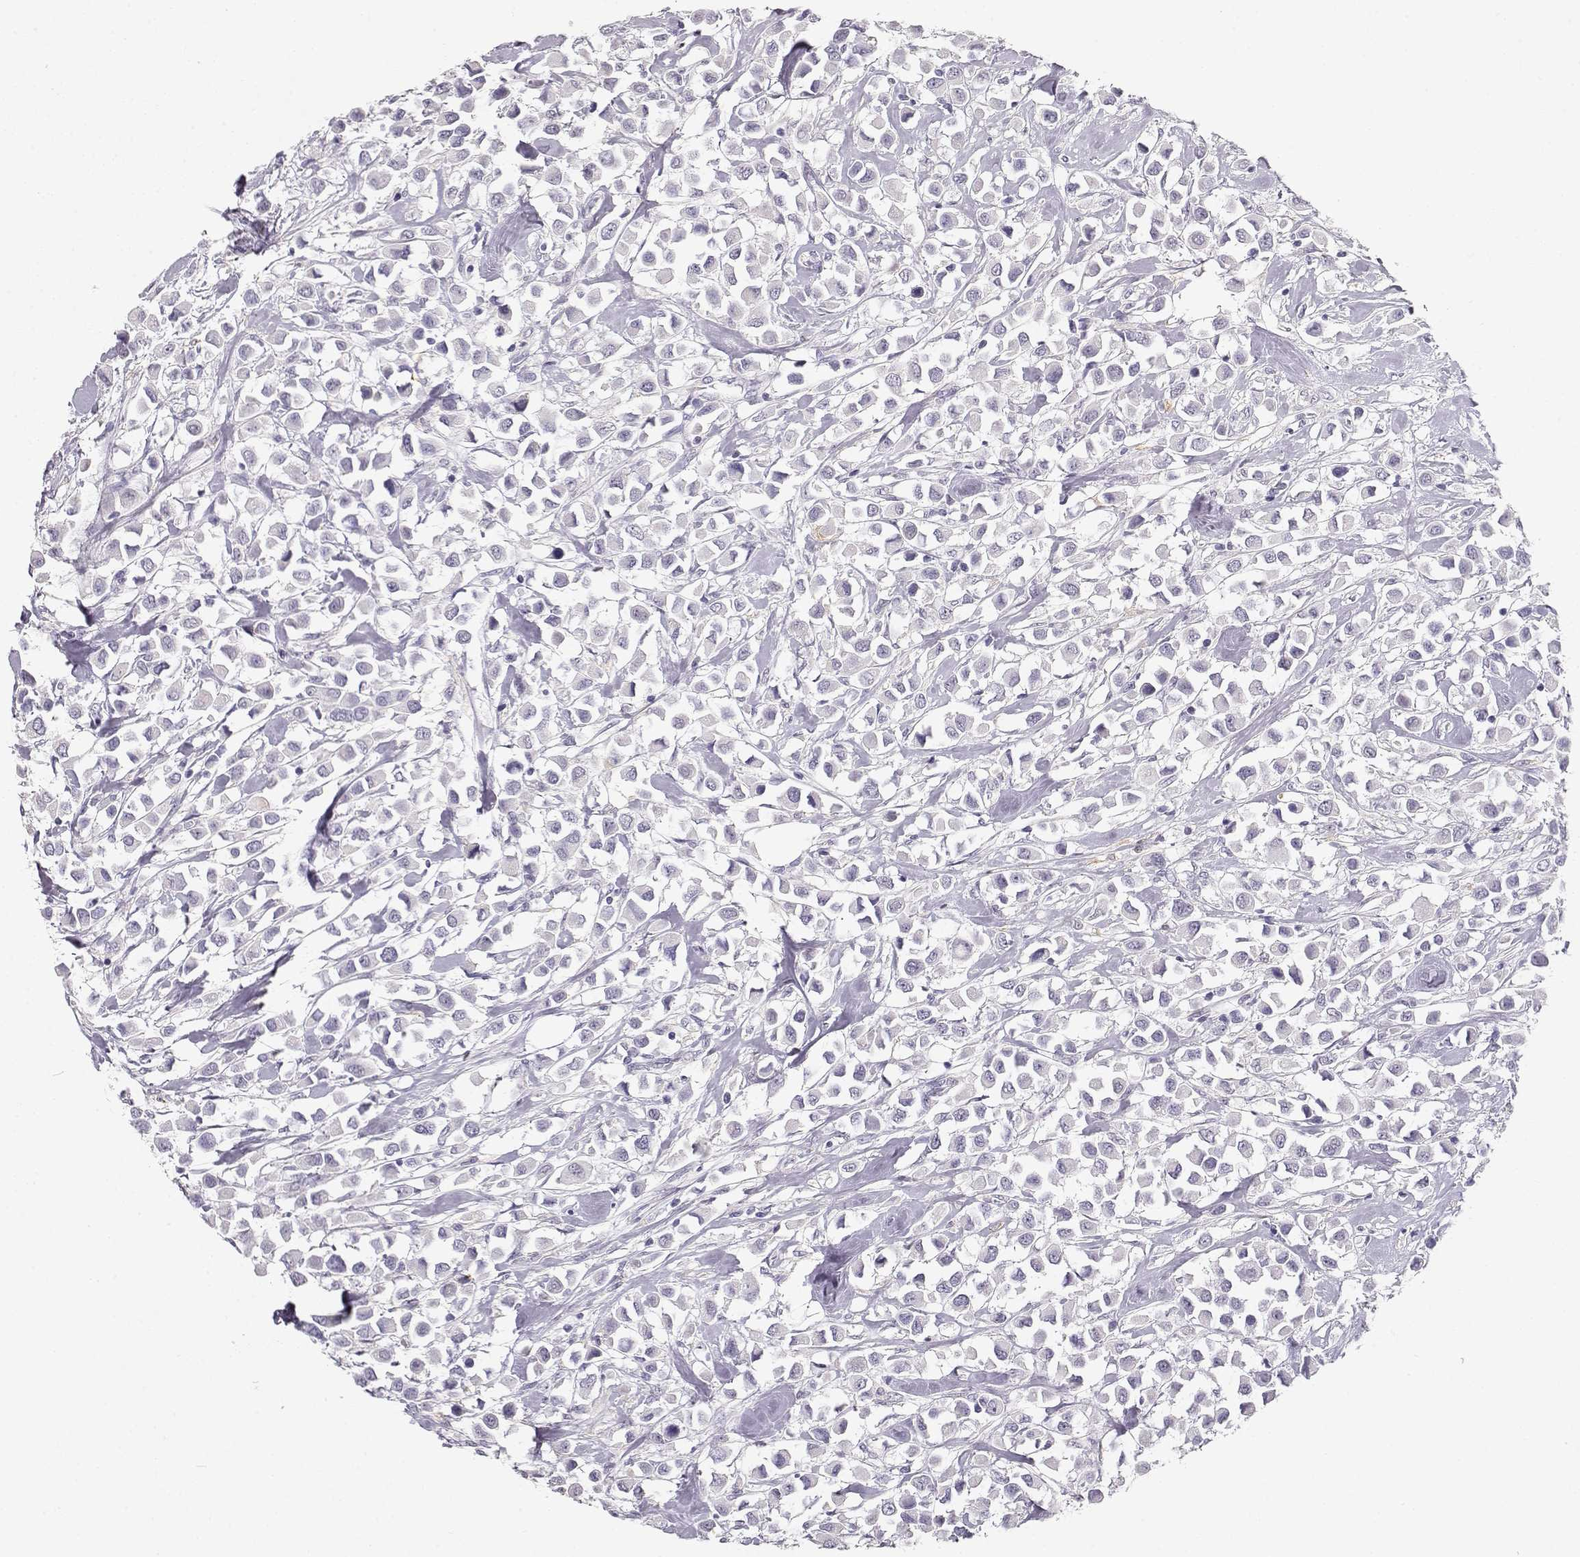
{"staining": {"intensity": "negative", "quantity": "none", "location": "none"}, "tissue": "breast cancer", "cell_type": "Tumor cells", "image_type": "cancer", "snomed": [{"axis": "morphology", "description": "Duct carcinoma"}, {"axis": "topography", "description": "Breast"}], "caption": "Micrograph shows no significant protein staining in tumor cells of breast invasive ductal carcinoma. The staining was performed using DAB to visualize the protein expression in brown, while the nuclei were stained in blue with hematoxylin (Magnification: 20x).", "gene": "NUTM1", "patient": {"sex": "female", "age": 61}}